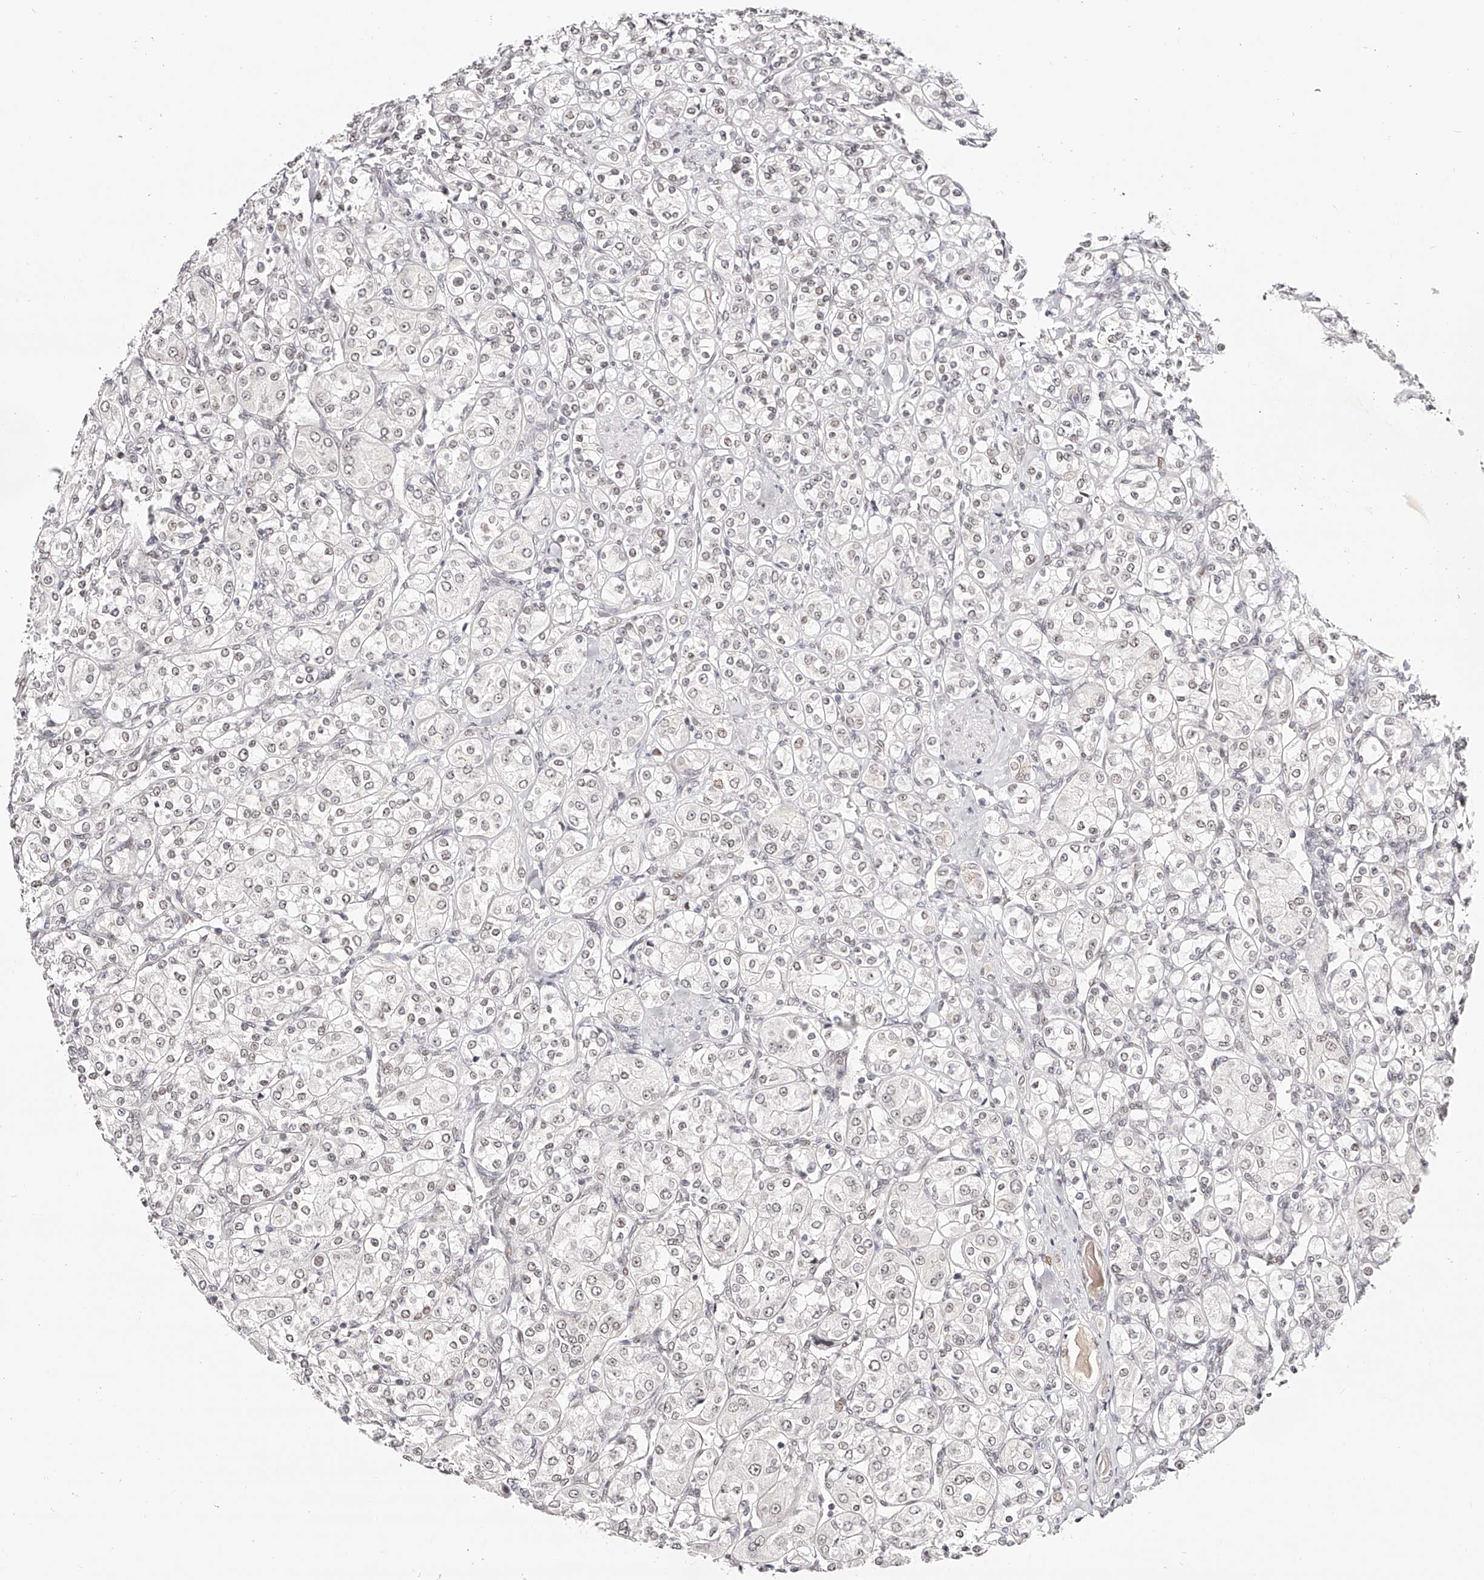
{"staining": {"intensity": "weak", "quantity": "<25%", "location": "nuclear"}, "tissue": "renal cancer", "cell_type": "Tumor cells", "image_type": "cancer", "snomed": [{"axis": "morphology", "description": "Adenocarcinoma, NOS"}, {"axis": "topography", "description": "Kidney"}], "caption": "High magnification brightfield microscopy of renal cancer stained with DAB (brown) and counterstained with hematoxylin (blue): tumor cells show no significant positivity.", "gene": "USF3", "patient": {"sex": "male", "age": 77}}